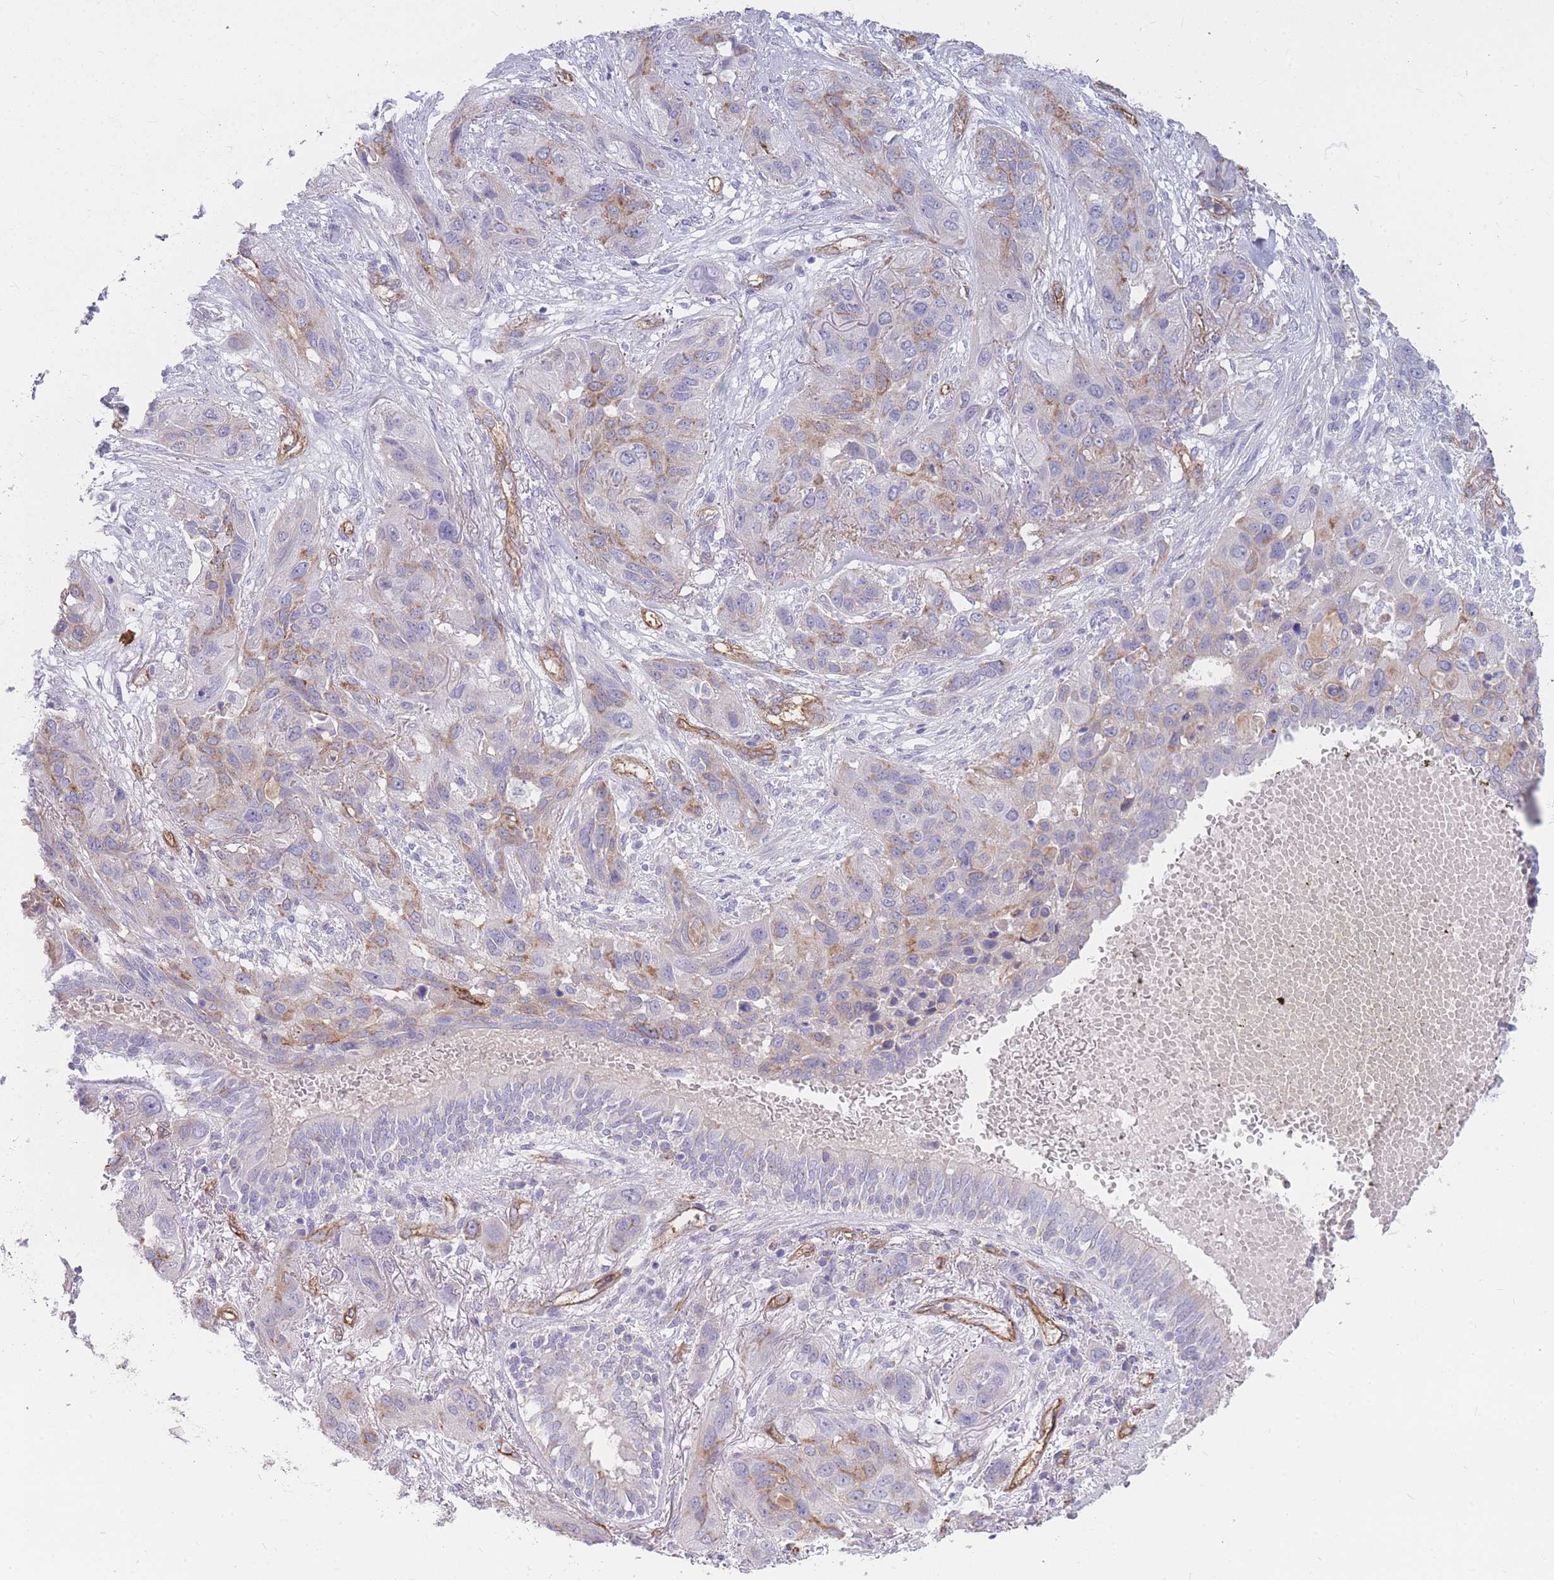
{"staining": {"intensity": "moderate", "quantity": "<25%", "location": "cytoplasmic/membranous"}, "tissue": "lung cancer", "cell_type": "Tumor cells", "image_type": "cancer", "snomed": [{"axis": "morphology", "description": "Squamous cell carcinoma, NOS"}, {"axis": "topography", "description": "Lung"}], "caption": "A high-resolution micrograph shows immunohistochemistry staining of squamous cell carcinoma (lung), which displays moderate cytoplasmic/membranous expression in about <25% of tumor cells. Nuclei are stained in blue.", "gene": "GNA11", "patient": {"sex": "female", "age": 70}}